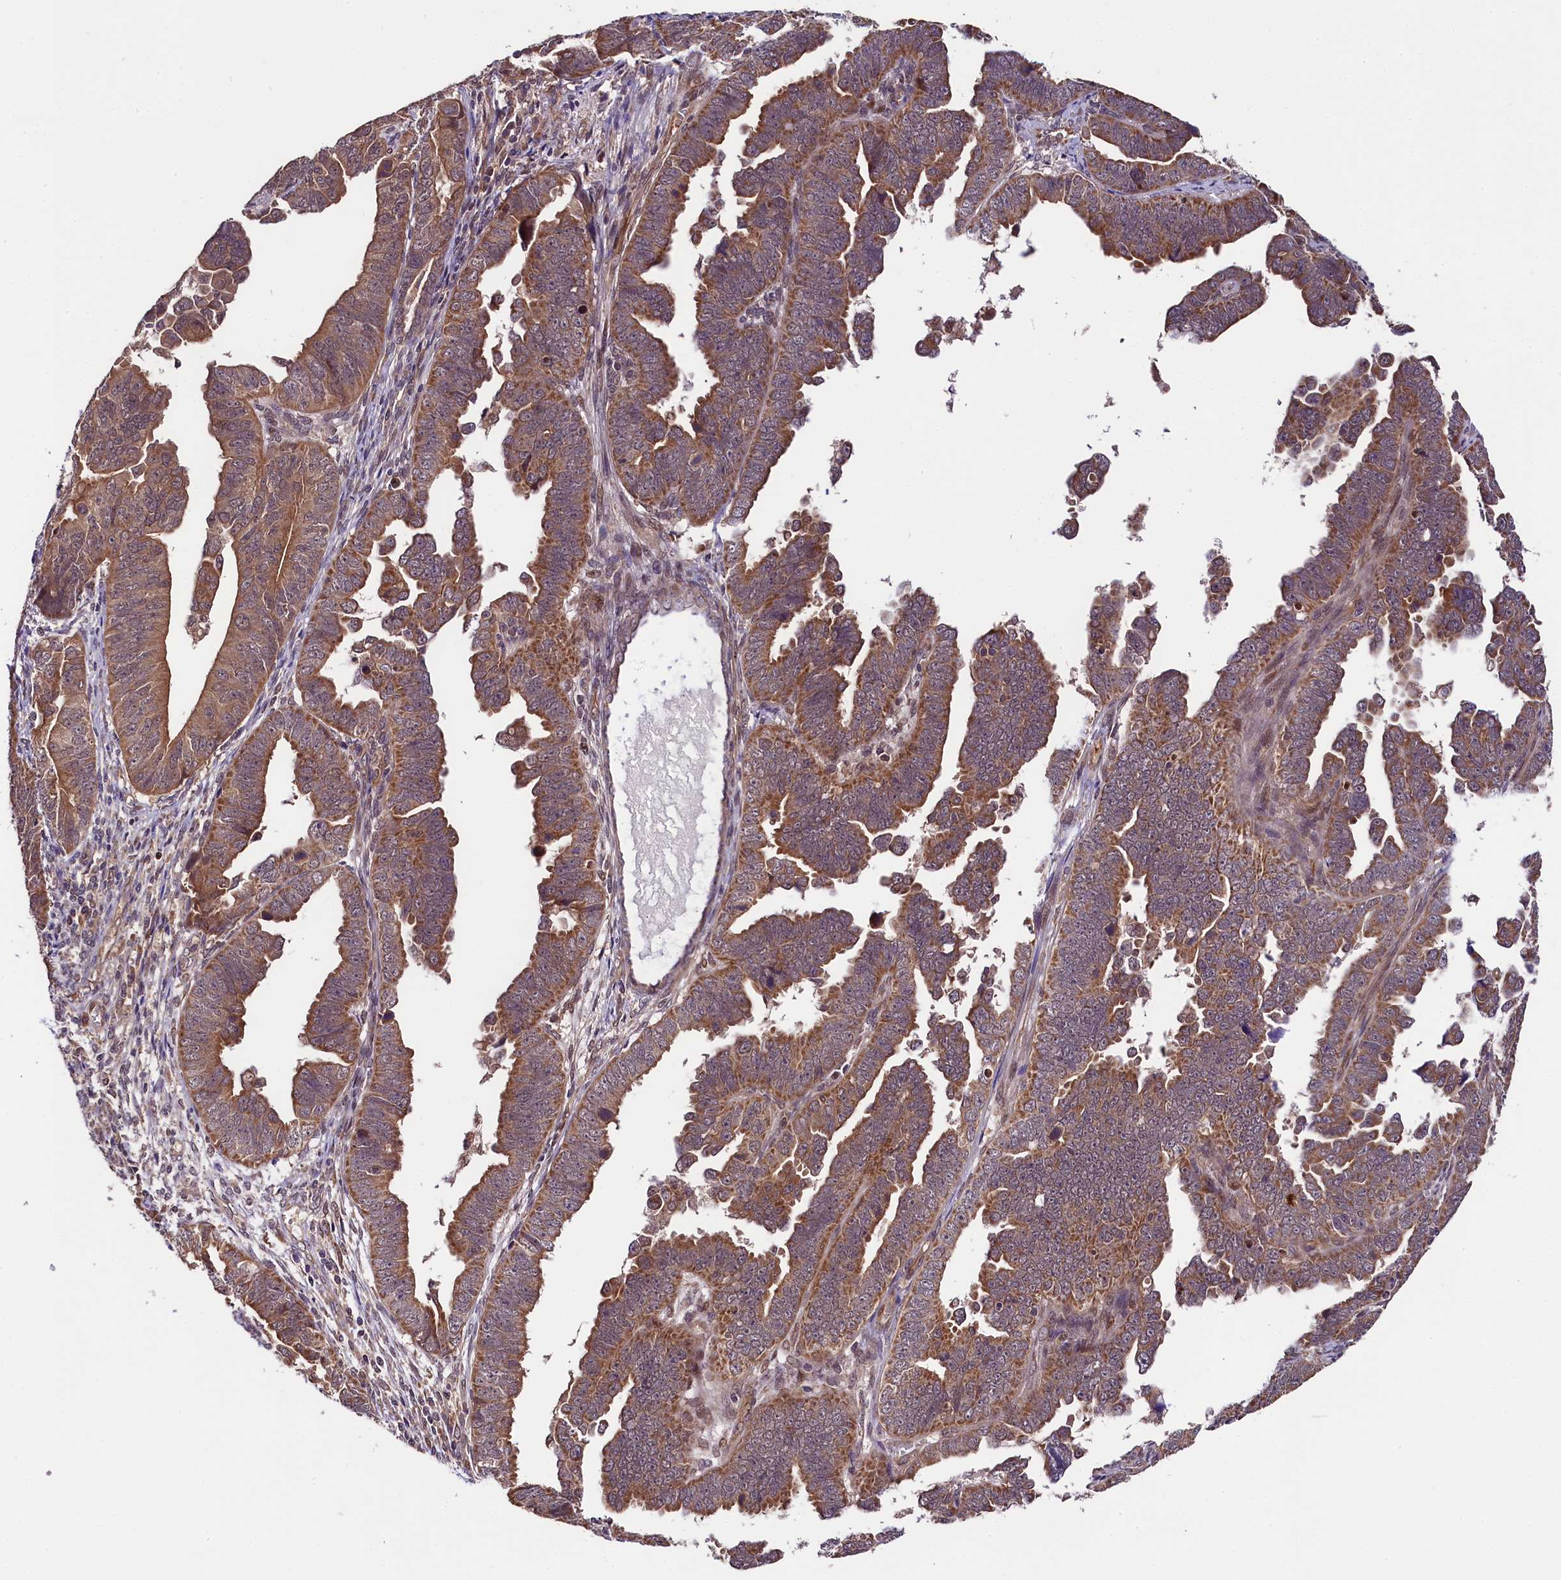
{"staining": {"intensity": "moderate", "quantity": ">75%", "location": "cytoplasmic/membranous"}, "tissue": "endometrial cancer", "cell_type": "Tumor cells", "image_type": "cancer", "snomed": [{"axis": "morphology", "description": "Adenocarcinoma, NOS"}, {"axis": "topography", "description": "Endometrium"}], "caption": "IHC of human endometrial cancer reveals medium levels of moderate cytoplasmic/membranous staining in approximately >75% of tumor cells. (Brightfield microscopy of DAB IHC at high magnification).", "gene": "DOHH", "patient": {"sex": "female", "age": 75}}